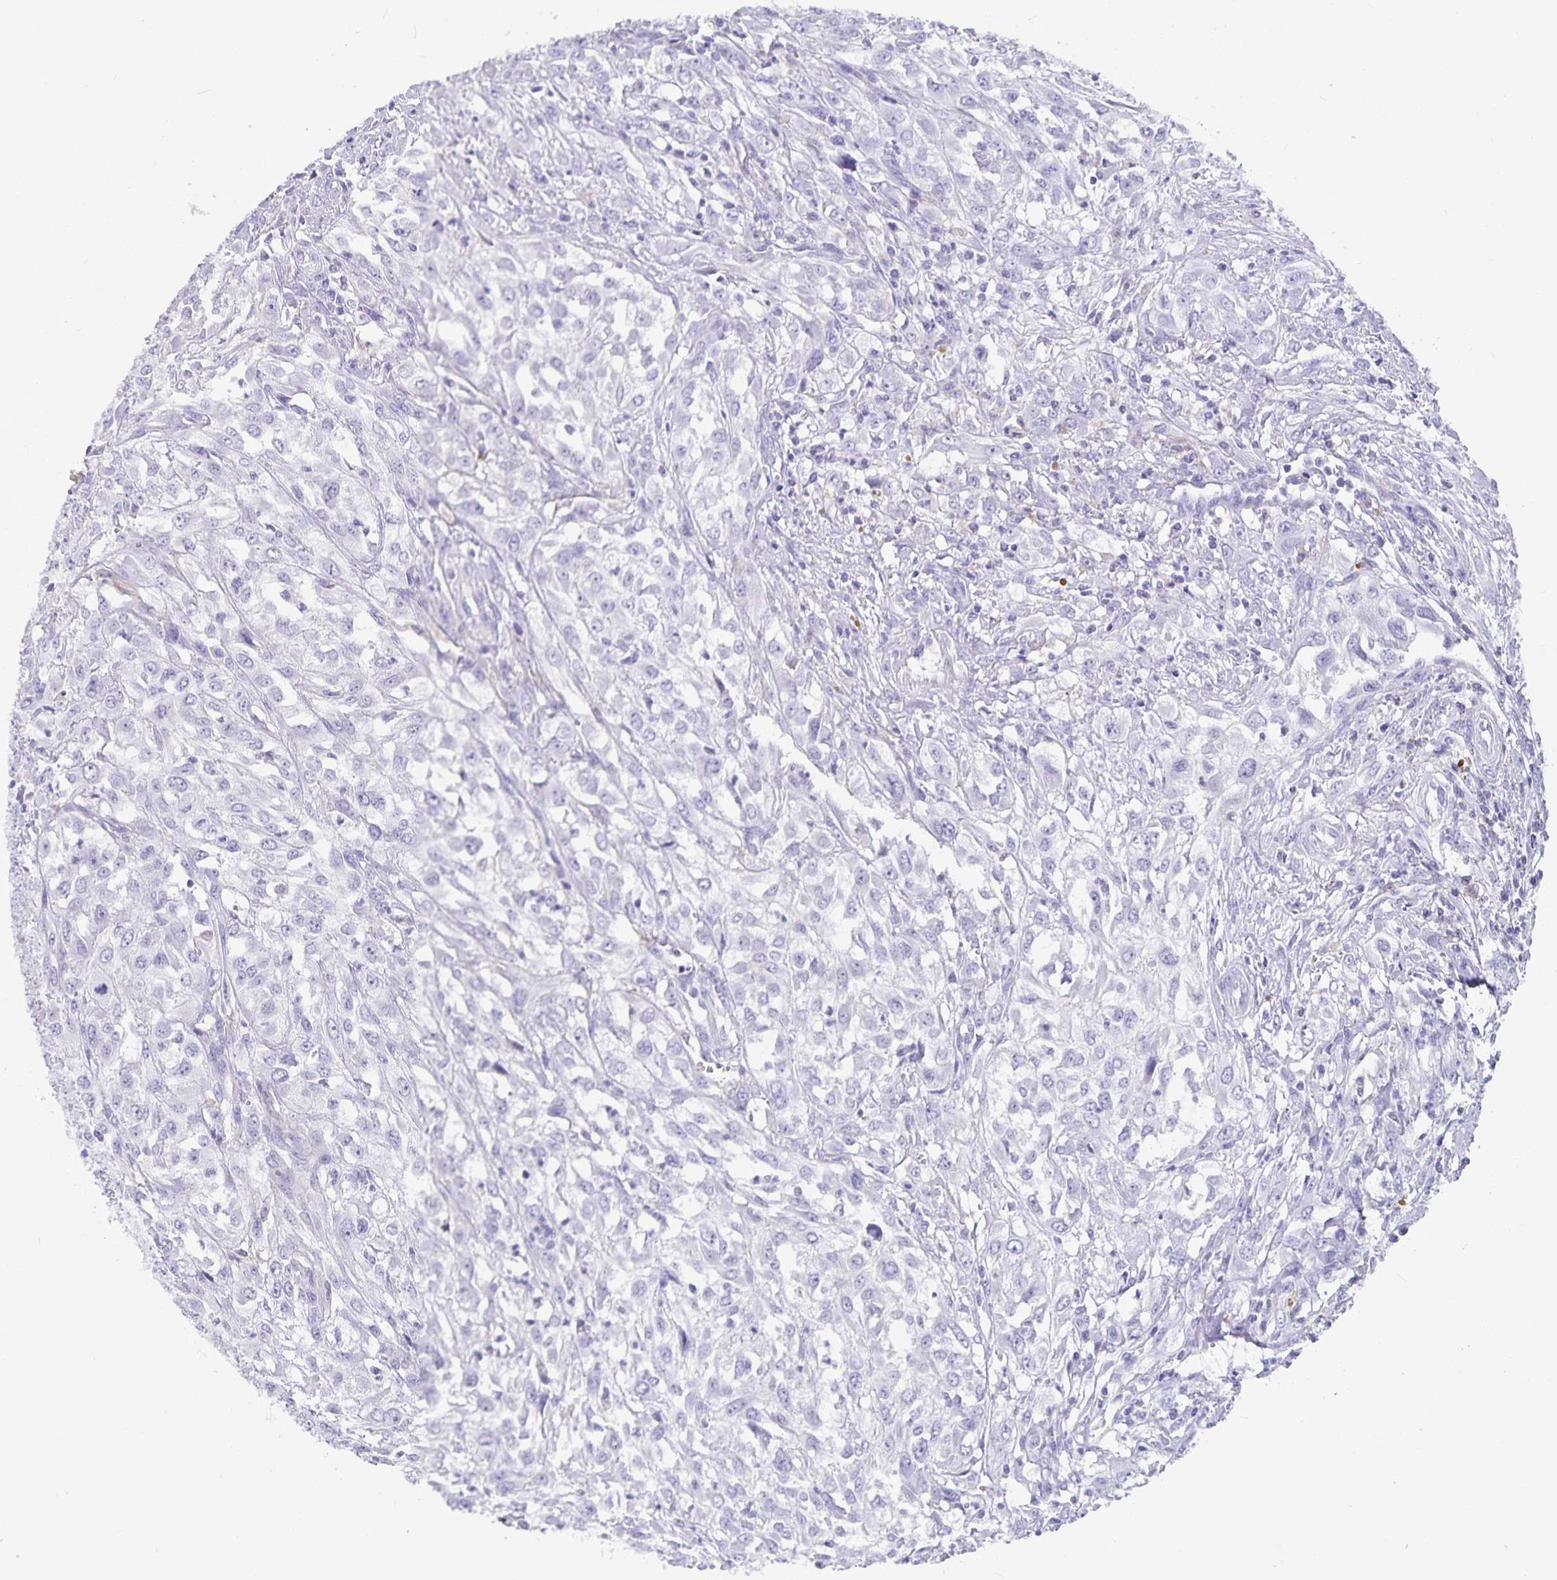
{"staining": {"intensity": "negative", "quantity": "none", "location": "none"}, "tissue": "urothelial cancer", "cell_type": "Tumor cells", "image_type": "cancer", "snomed": [{"axis": "morphology", "description": "Urothelial carcinoma, High grade"}, {"axis": "topography", "description": "Urinary bladder"}], "caption": "The photomicrograph displays no staining of tumor cells in urothelial cancer.", "gene": "PLAC1", "patient": {"sex": "male", "age": 67}}